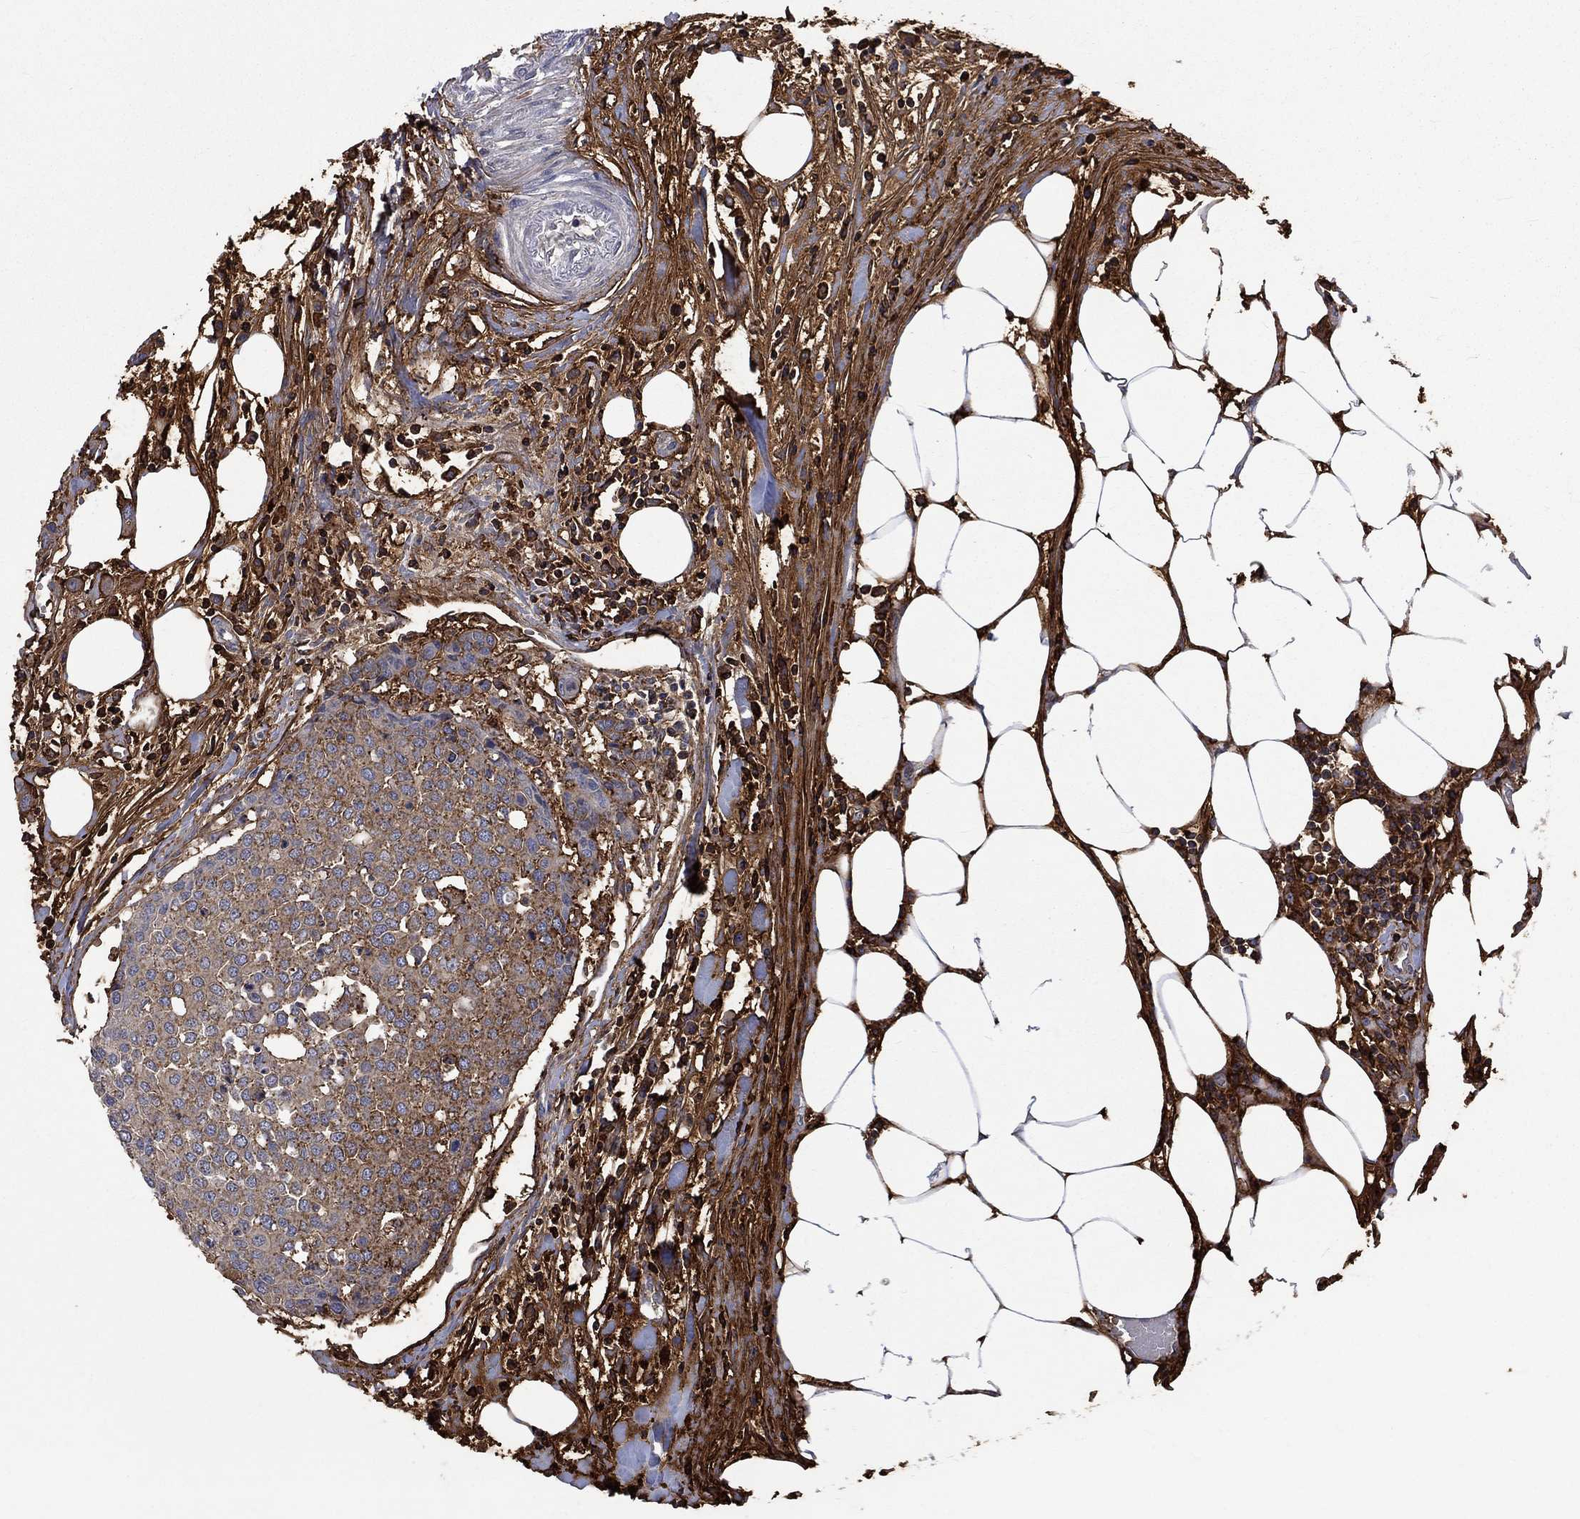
{"staining": {"intensity": "moderate", "quantity": "25%-75%", "location": "cytoplasmic/membranous"}, "tissue": "carcinoid", "cell_type": "Tumor cells", "image_type": "cancer", "snomed": [{"axis": "morphology", "description": "Carcinoid, malignant, NOS"}, {"axis": "topography", "description": "Colon"}], "caption": "Immunohistochemistry (DAB (3,3'-diaminobenzidine)) staining of human carcinoid demonstrates moderate cytoplasmic/membranous protein positivity in about 25%-75% of tumor cells.", "gene": "VCAN", "patient": {"sex": "male", "age": 81}}